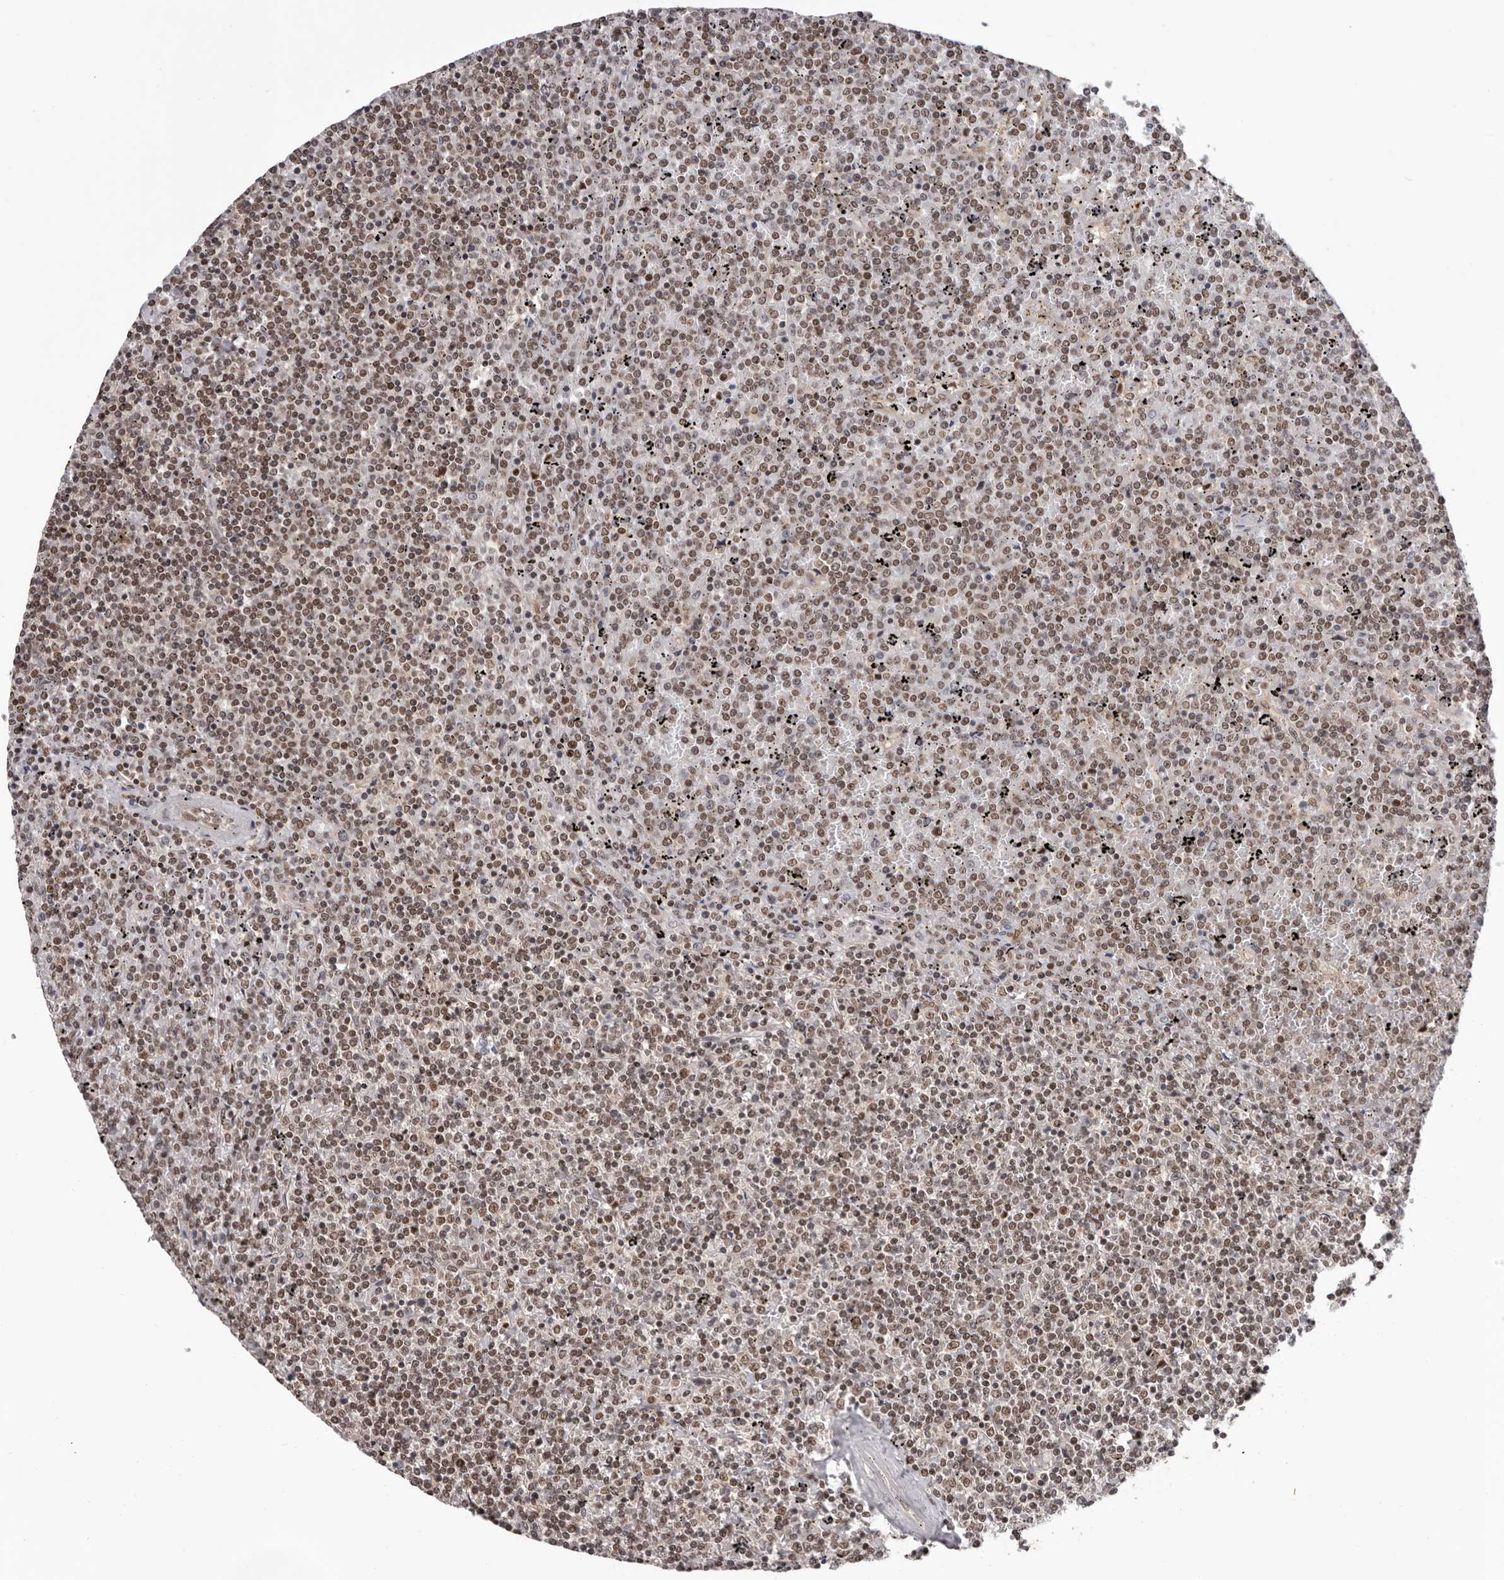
{"staining": {"intensity": "moderate", "quantity": ">75%", "location": "nuclear"}, "tissue": "lymphoma", "cell_type": "Tumor cells", "image_type": "cancer", "snomed": [{"axis": "morphology", "description": "Malignant lymphoma, non-Hodgkin's type, Low grade"}, {"axis": "topography", "description": "Spleen"}], "caption": "Immunohistochemical staining of low-grade malignant lymphoma, non-Hodgkin's type demonstrates medium levels of moderate nuclear positivity in about >75% of tumor cells.", "gene": "TBX5", "patient": {"sex": "female", "age": 19}}